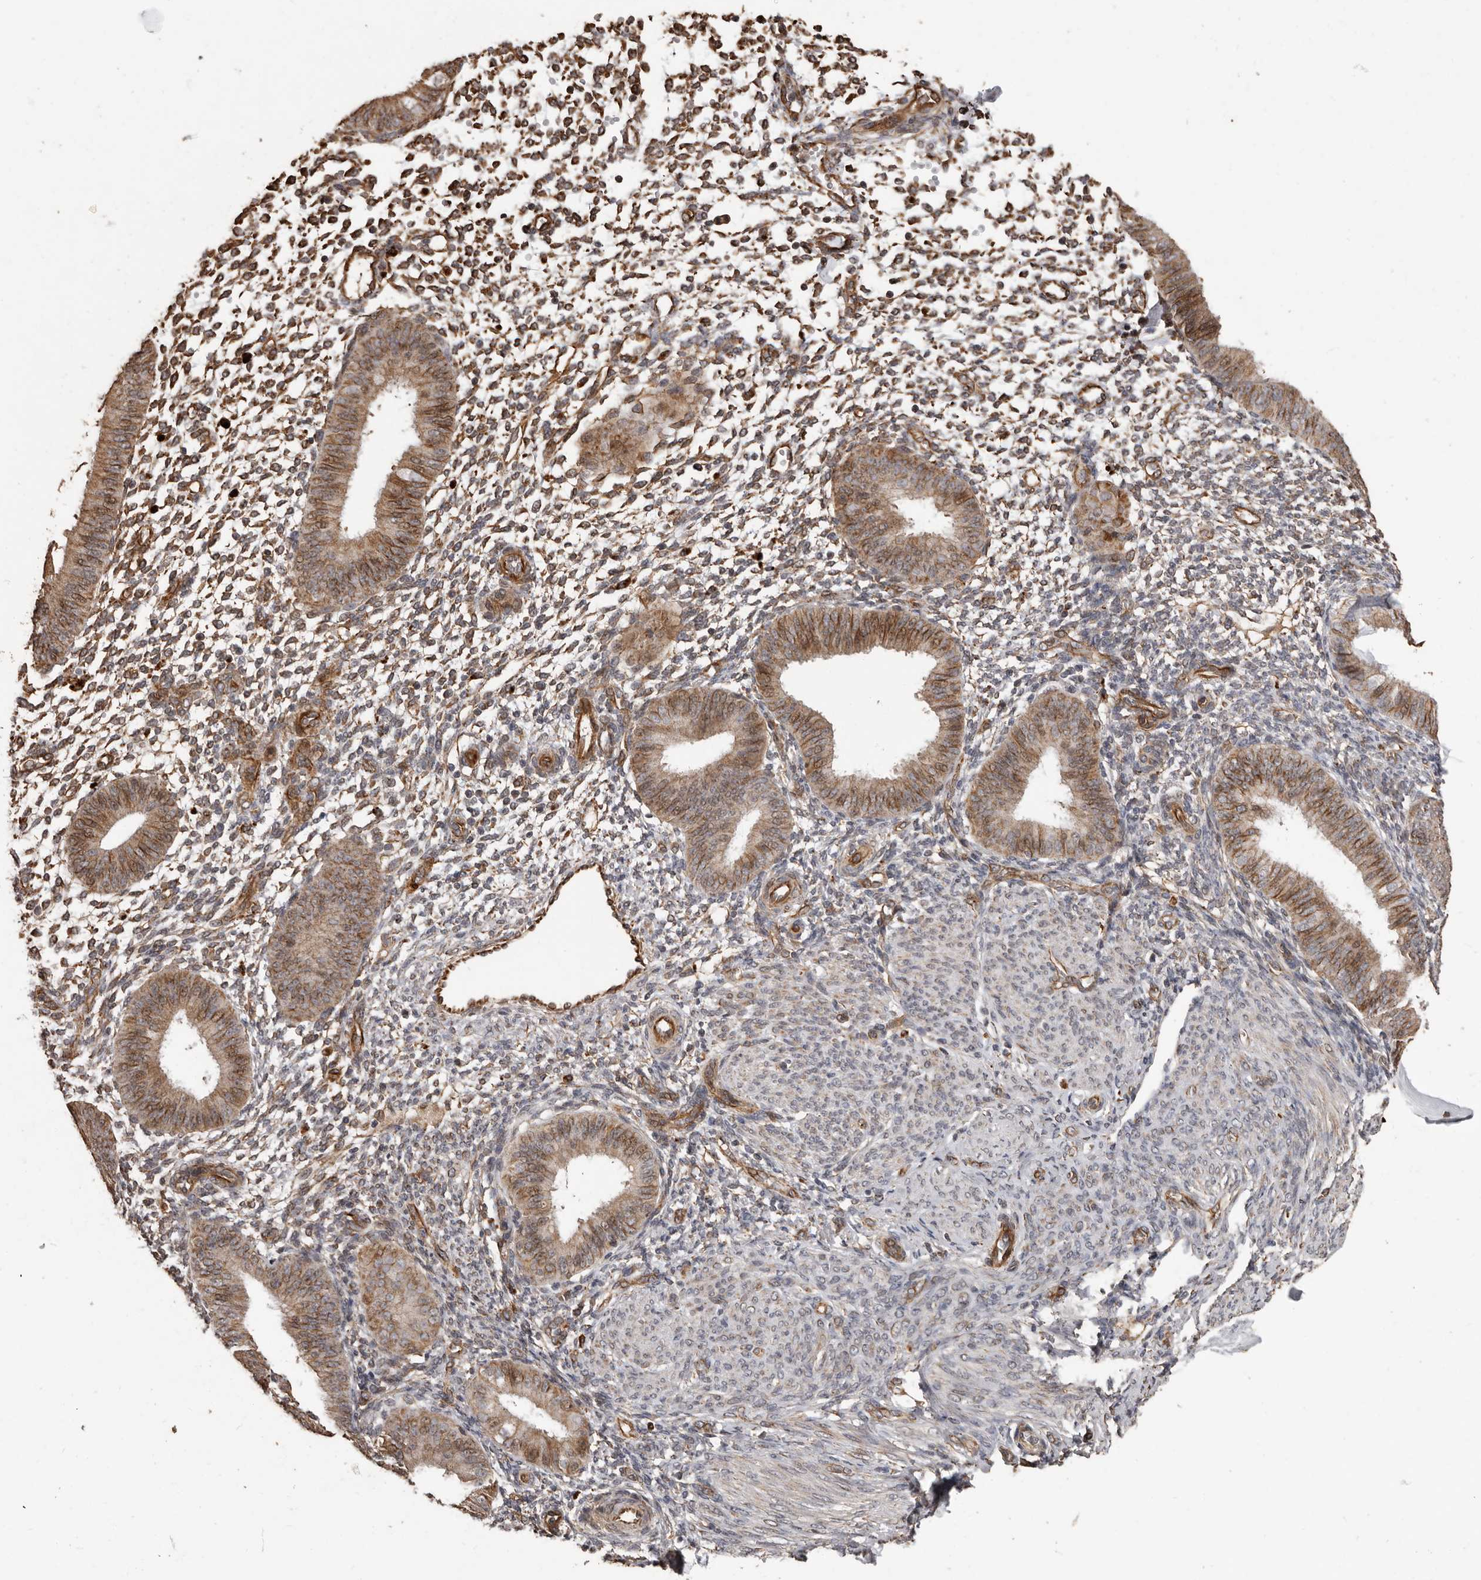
{"staining": {"intensity": "moderate", "quantity": "25%-75%", "location": "cytoplasmic/membranous"}, "tissue": "endometrium", "cell_type": "Cells in endometrial stroma", "image_type": "normal", "snomed": [{"axis": "morphology", "description": "Normal tissue, NOS"}, {"axis": "topography", "description": "Uterus"}, {"axis": "topography", "description": "Endometrium"}], "caption": "Immunohistochemistry (IHC) of benign endometrium displays medium levels of moderate cytoplasmic/membranous staining in approximately 25%-75% of cells in endometrial stroma.", "gene": "BRAT1", "patient": {"sex": "female", "age": 48}}